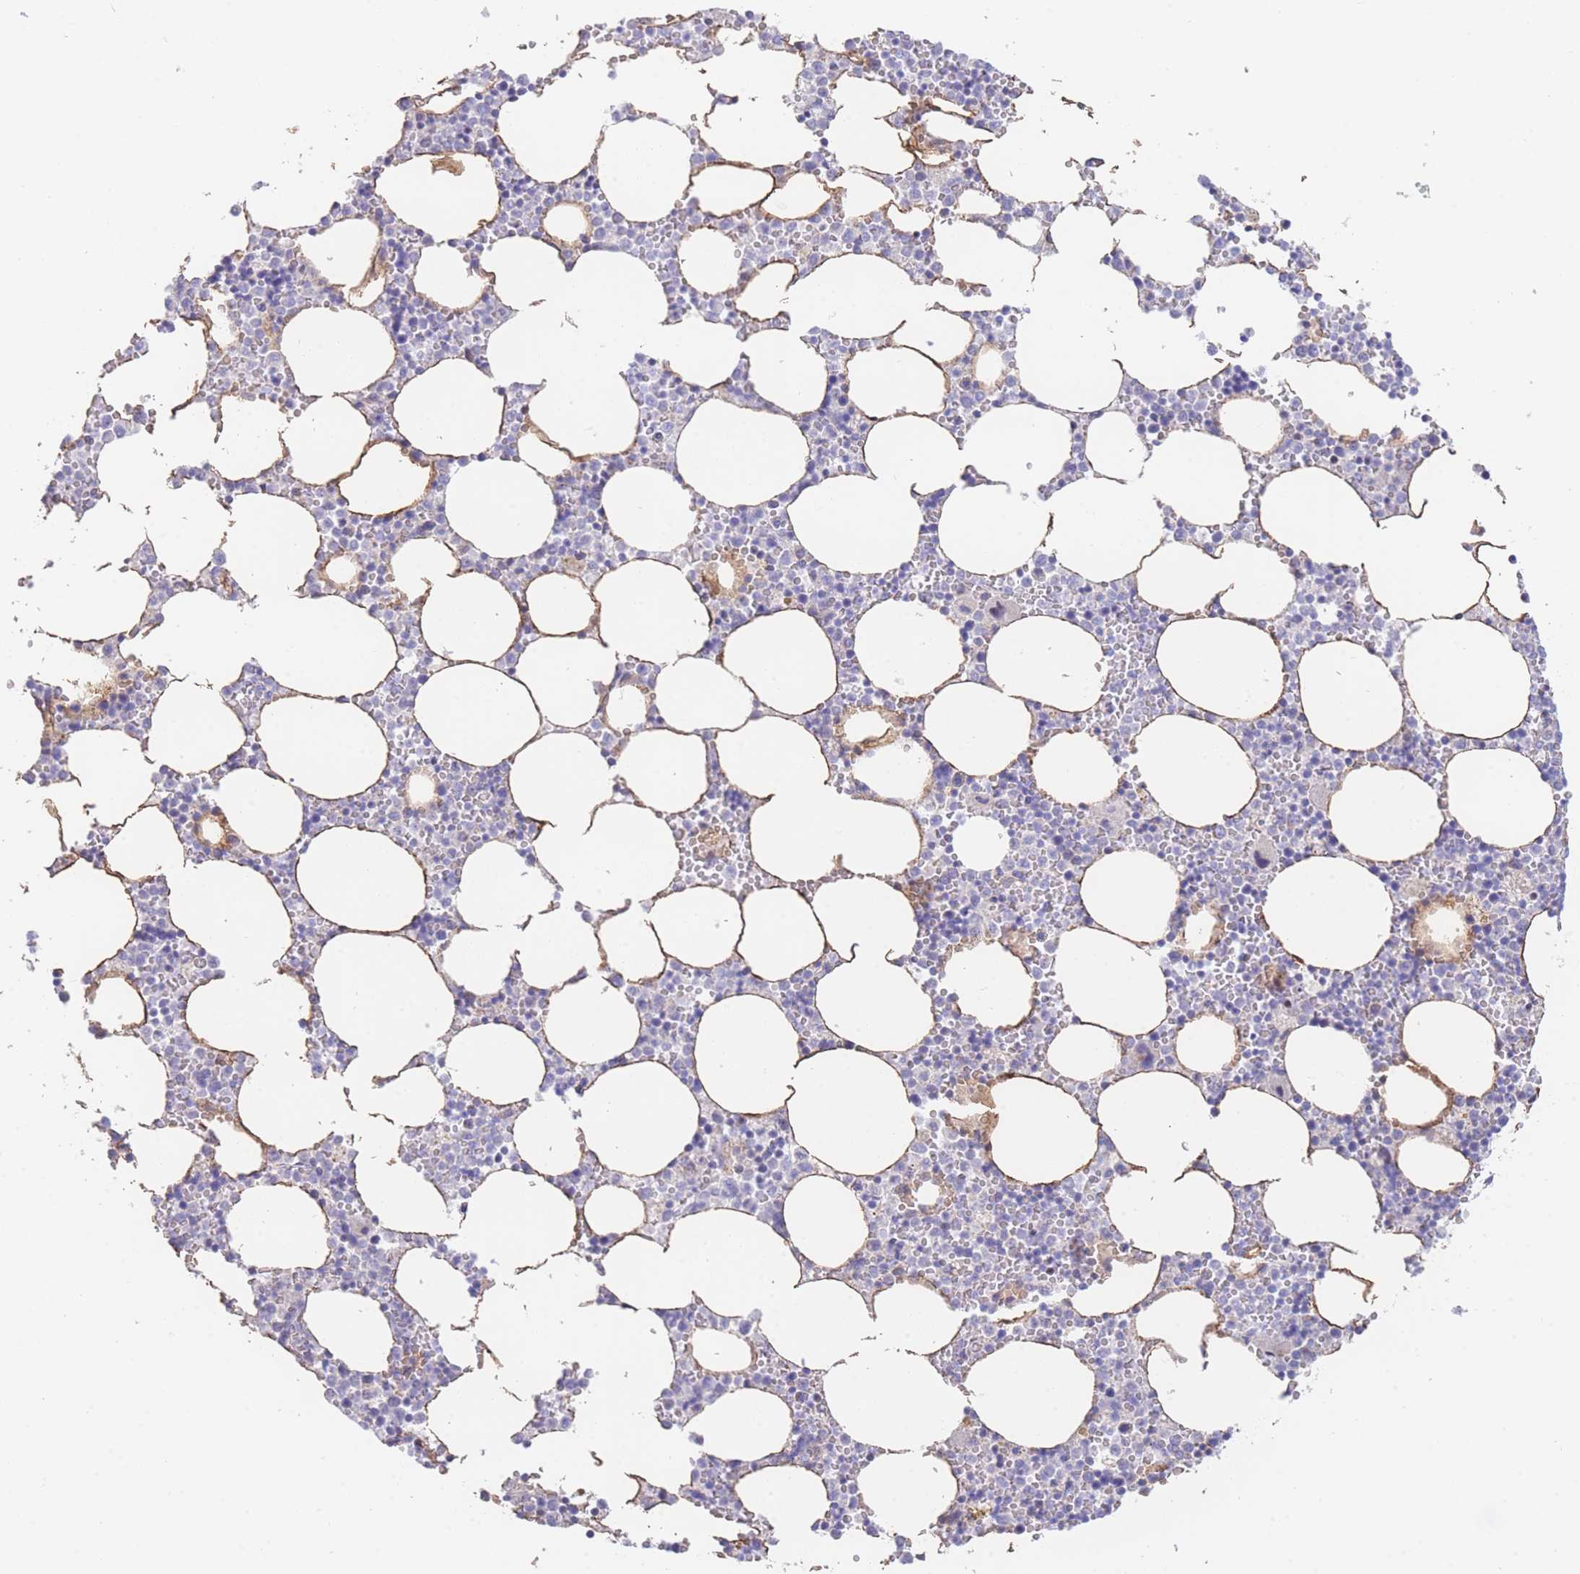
{"staining": {"intensity": "negative", "quantity": "none", "location": "none"}, "tissue": "bone marrow", "cell_type": "Hematopoietic cells", "image_type": "normal", "snomed": [{"axis": "morphology", "description": "Normal tissue, NOS"}, {"axis": "topography", "description": "Bone marrow"}], "caption": "The micrograph shows no staining of hematopoietic cells in unremarkable bone marrow. (DAB IHC, high magnification).", "gene": "GPAM", "patient": {"sex": "female", "age": 64}}